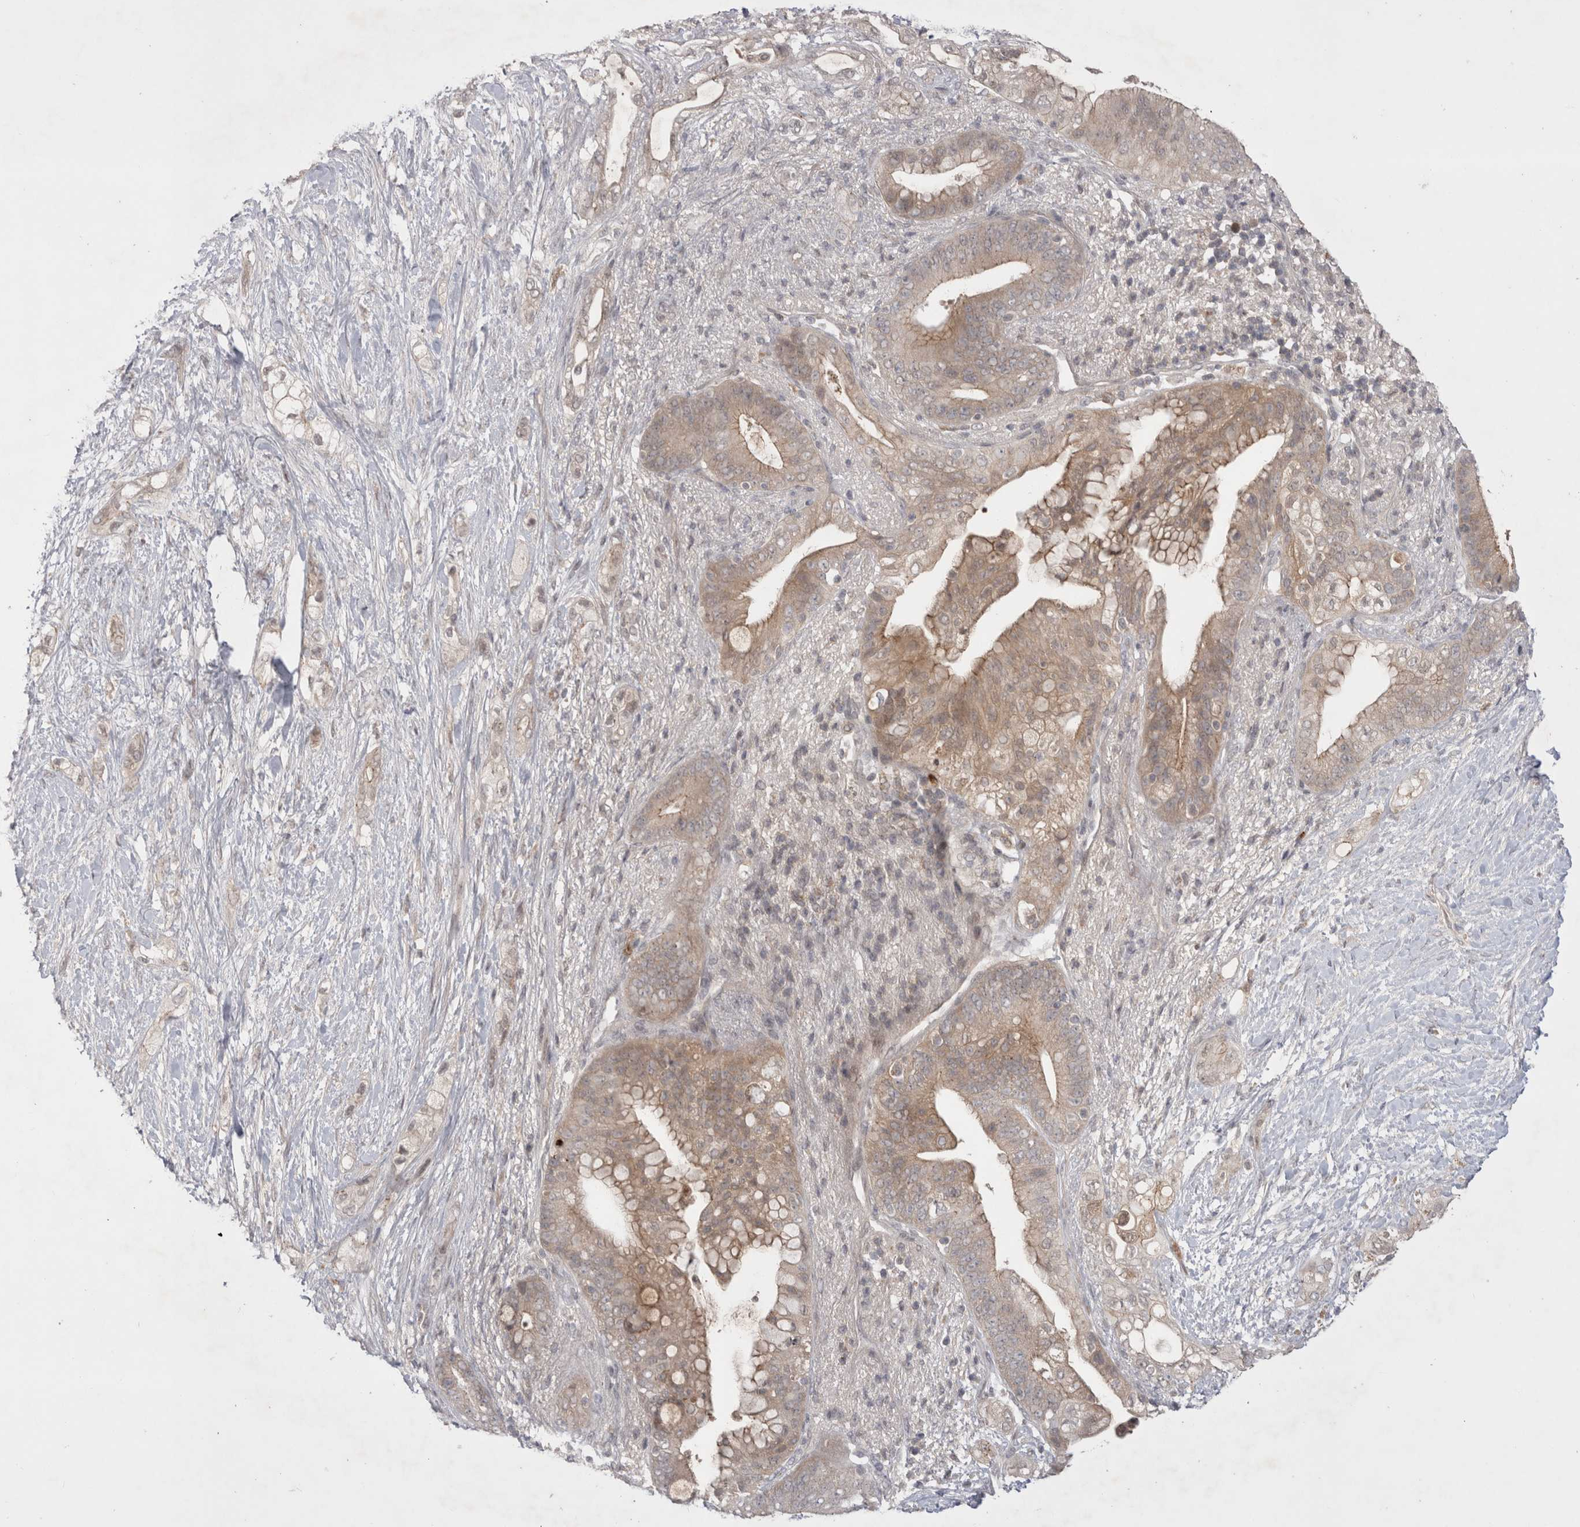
{"staining": {"intensity": "weak", "quantity": ">75%", "location": "cytoplasmic/membranous"}, "tissue": "pancreatic cancer", "cell_type": "Tumor cells", "image_type": "cancer", "snomed": [{"axis": "morphology", "description": "Adenocarcinoma, NOS"}, {"axis": "topography", "description": "Pancreas"}], "caption": "Immunohistochemical staining of pancreatic cancer (adenocarcinoma) shows weak cytoplasmic/membranous protein positivity in about >75% of tumor cells. The staining was performed using DAB, with brown indicating positive protein expression. Nuclei are stained blue with hematoxylin.", "gene": "PLEKHM1", "patient": {"sex": "male", "age": 53}}